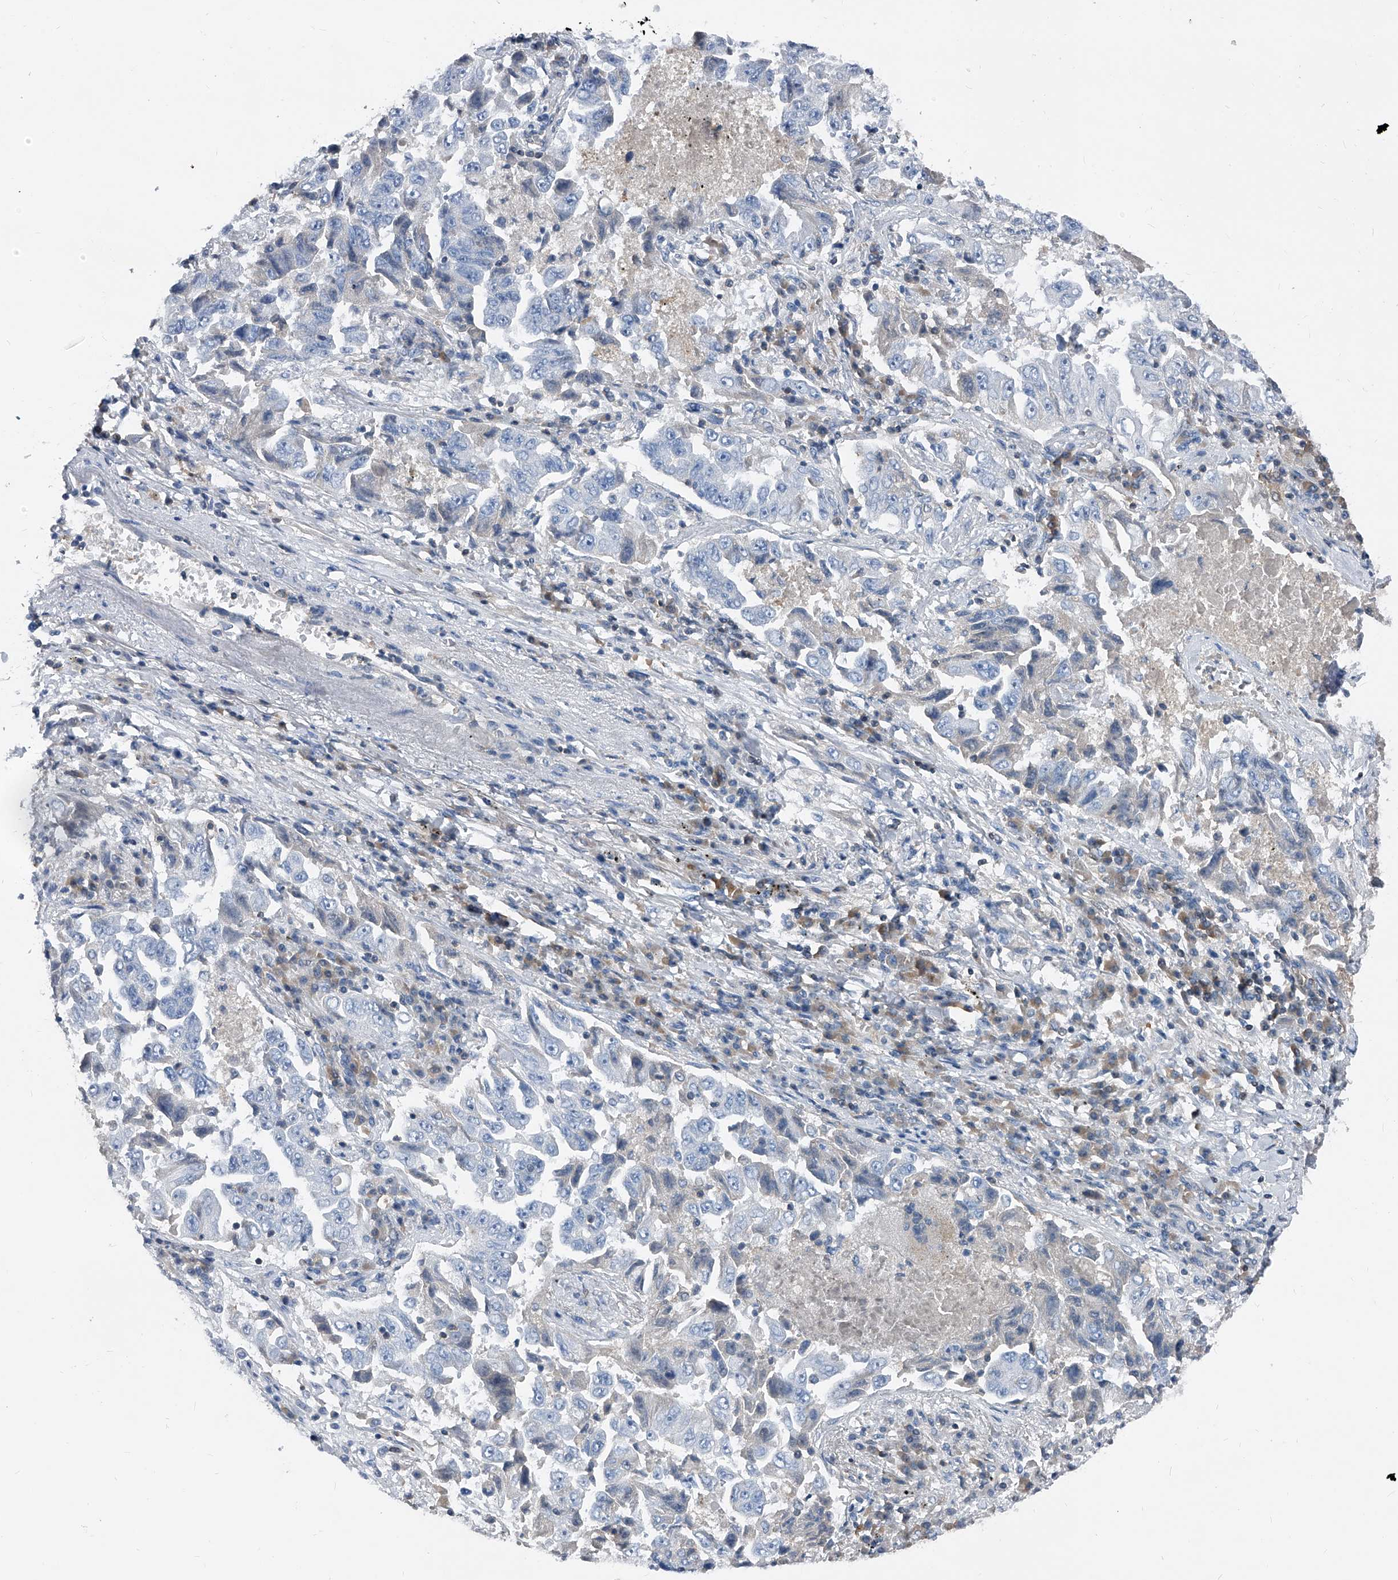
{"staining": {"intensity": "negative", "quantity": "none", "location": "none"}, "tissue": "lung cancer", "cell_type": "Tumor cells", "image_type": "cancer", "snomed": [{"axis": "morphology", "description": "Adenocarcinoma, NOS"}, {"axis": "topography", "description": "Lung"}], "caption": "DAB (3,3'-diaminobenzidine) immunohistochemical staining of human lung adenocarcinoma exhibits no significant staining in tumor cells.", "gene": "MAP2K6", "patient": {"sex": "female", "age": 51}}